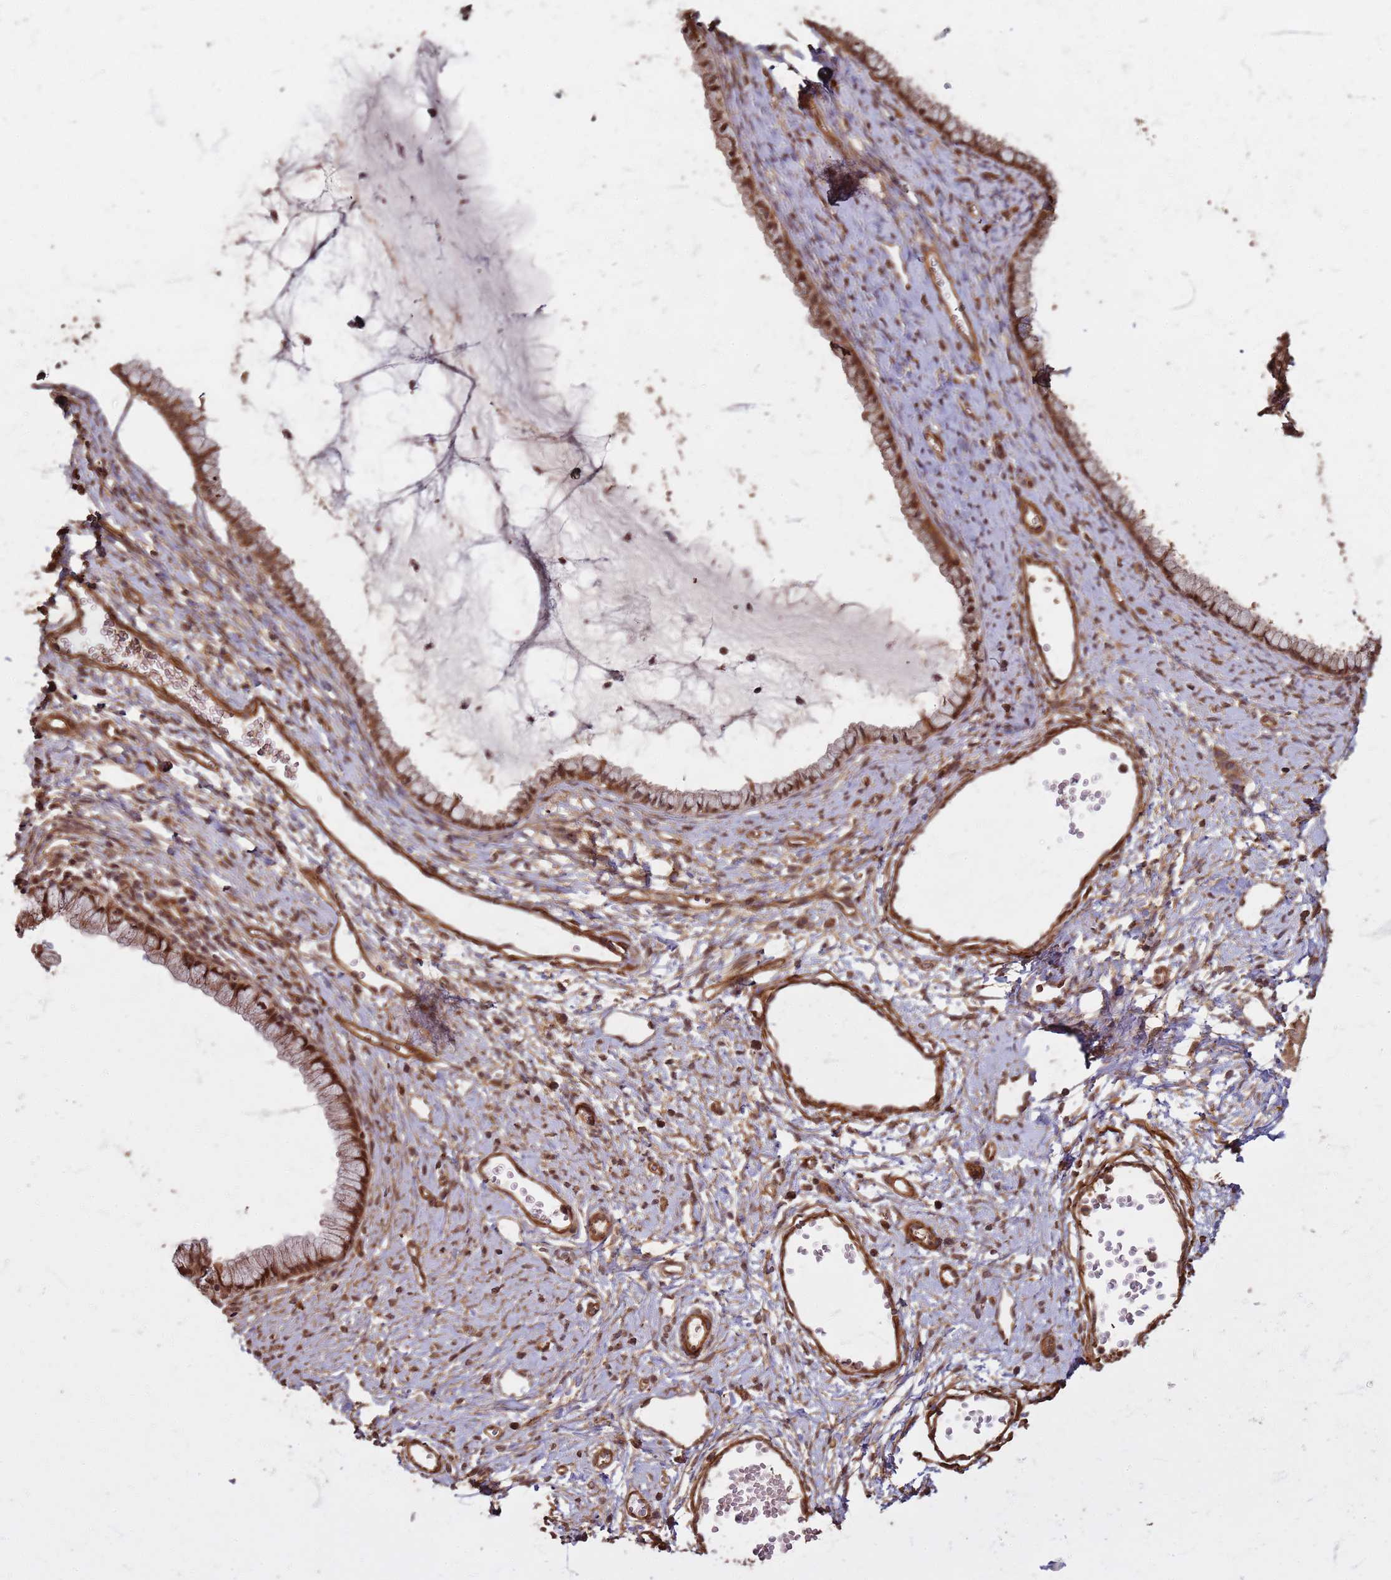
{"staining": {"intensity": "moderate", "quantity": ">75%", "location": "cytoplasmic/membranous,nuclear"}, "tissue": "cervix", "cell_type": "Glandular cells", "image_type": "normal", "snomed": [{"axis": "morphology", "description": "Normal tissue, NOS"}, {"axis": "topography", "description": "Cervix"}], "caption": "Protein analysis of unremarkable cervix reveals moderate cytoplasmic/membranous,nuclear positivity in approximately >75% of glandular cells.", "gene": "KIF26A", "patient": {"sex": "female", "age": 40}}